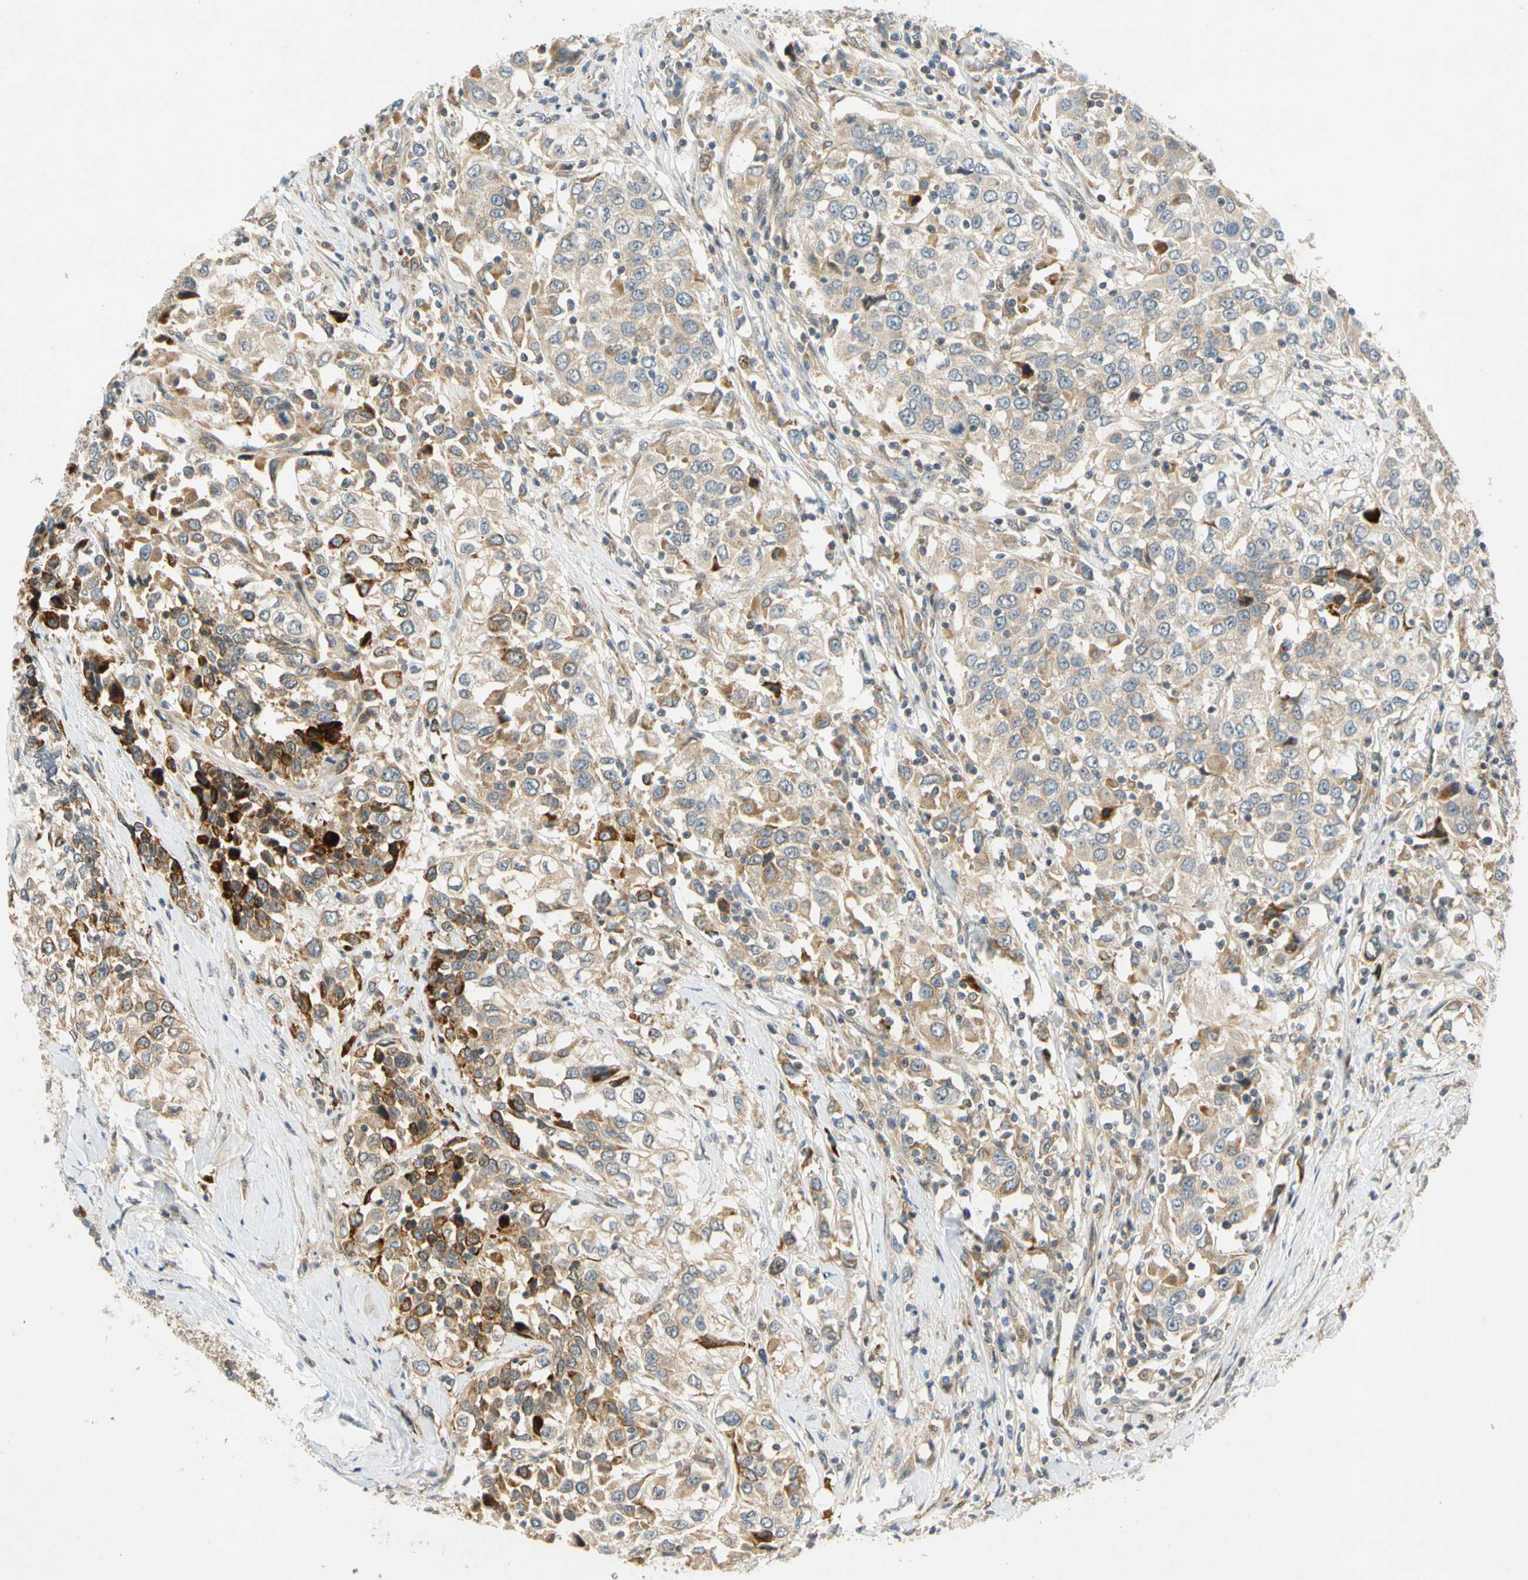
{"staining": {"intensity": "moderate", "quantity": "25%-75%", "location": "cytoplasmic/membranous"}, "tissue": "urothelial cancer", "cell_type": "Tumor cells", "image_type": "cancer", "snomed": [{"axis": "morphology", "description": "Urothelial carcinoma, High grade"}, {"axis": "topography", "description": "Urinary bladder"}], "caption": "Urothelial cancer tissue displays moderate cytoplasmic/membranous staining in approximately 25%-75% of tumor cells, visualized by immunohistochemistry. (DAB (3,3'-diaminobenzidine) IHC, brown staining for protein, blue staining for nuclei).", "gene": "GATD1", "patient": {"sex": "female", "age": 80}}